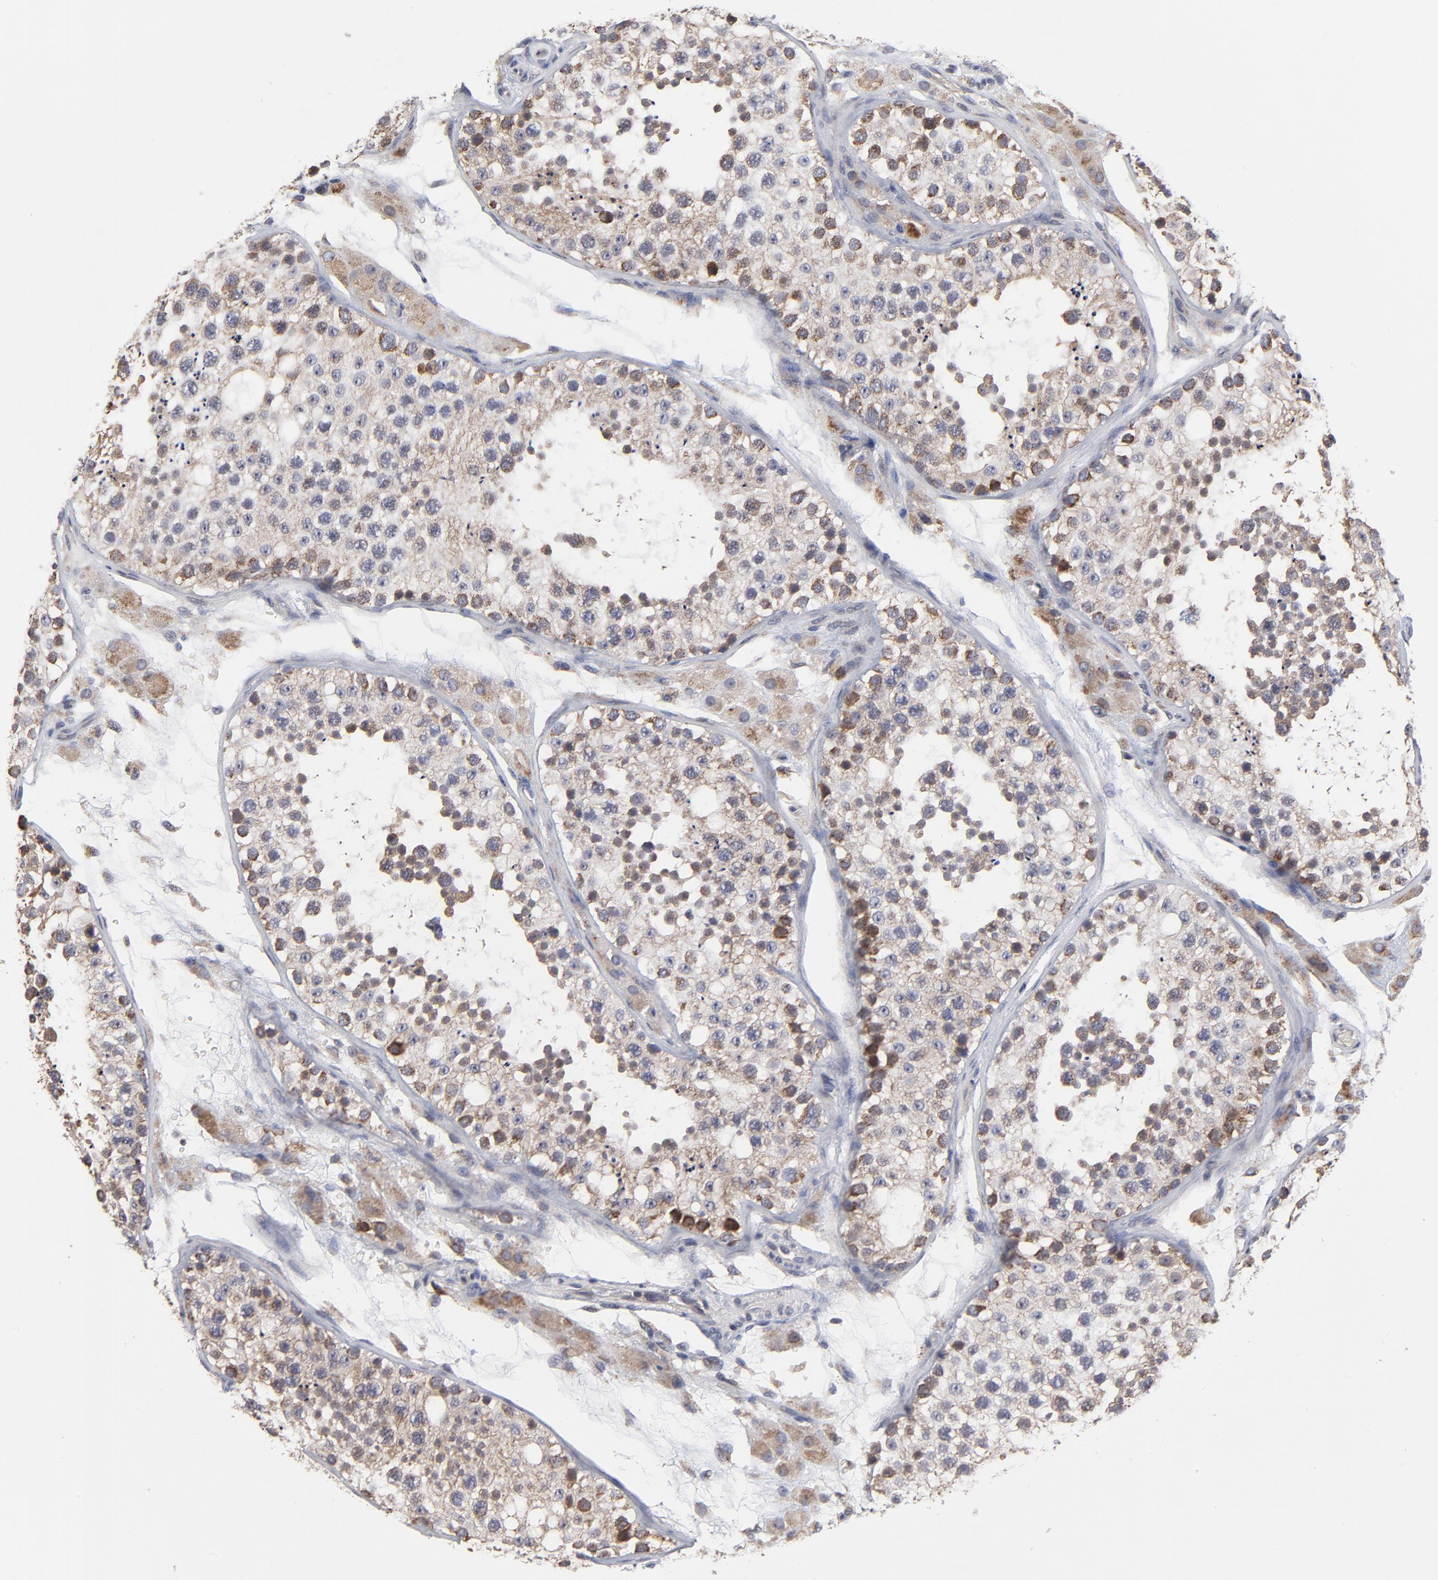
{"staining": {"intensity": "moderate", "quantity": "25%-75%", "location": "cytoplasmic/membranous"}, "tissue": "testis", "cell_type": "Cells in seminiferous ducts", "image_type": "normal", "snomed": [{"axis": "morphology", "description": "Normal tissue, NOS"}, {"axis": "topography", "description": "Testis"}], "caption": "Cells in seminiferous ducts exhibit medium levels of moderate cytoplasmic/membranous expression in approximately 25%-75% of cells in unremarkable human testis.", "gene": "ZNF550", "patient": {"sex": "male", "age": 26}}